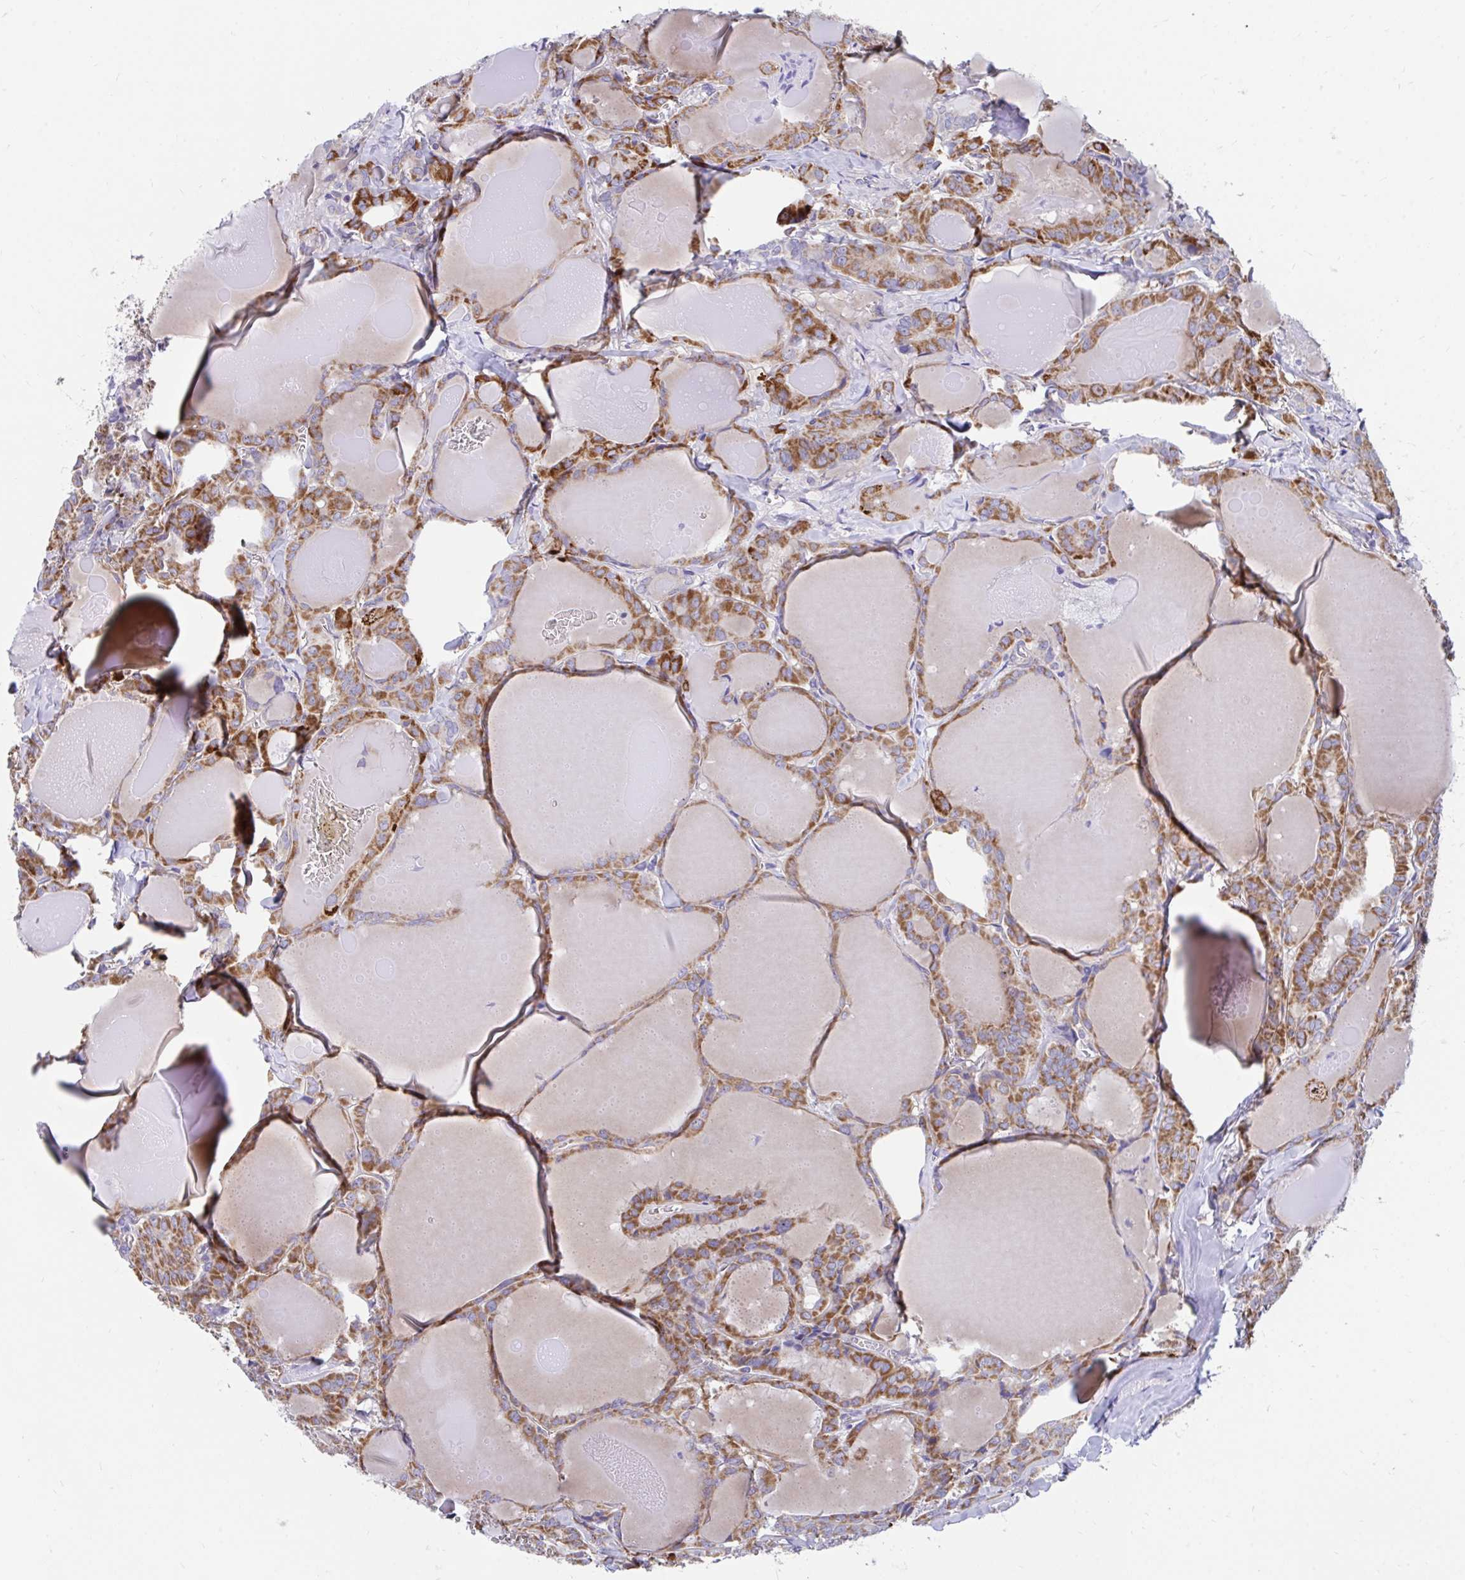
{"staining": {"intensity": "strong", "quantity": "25%-75%", "location": "cytoplasmic/membranous"}, "tissue": "thyroid cancer", "cell_type": "Tumor cells", "image_type": "cancer", "snomed": [{"axis": "morphology", "description": "Papillary adenocarcinoma, NOS"}, {"axis": "topography", "description": "Thyroid gland"}], "caption": "Strong cytoplasmic/membranous expression for a protein is appreciated in about 25%-75% of tumor cells of thyroid cancer (papillary adenocarcinoma) using IHC.", "gene": "FHIP1B", "patient": {"sex": "male", "age": 87}}